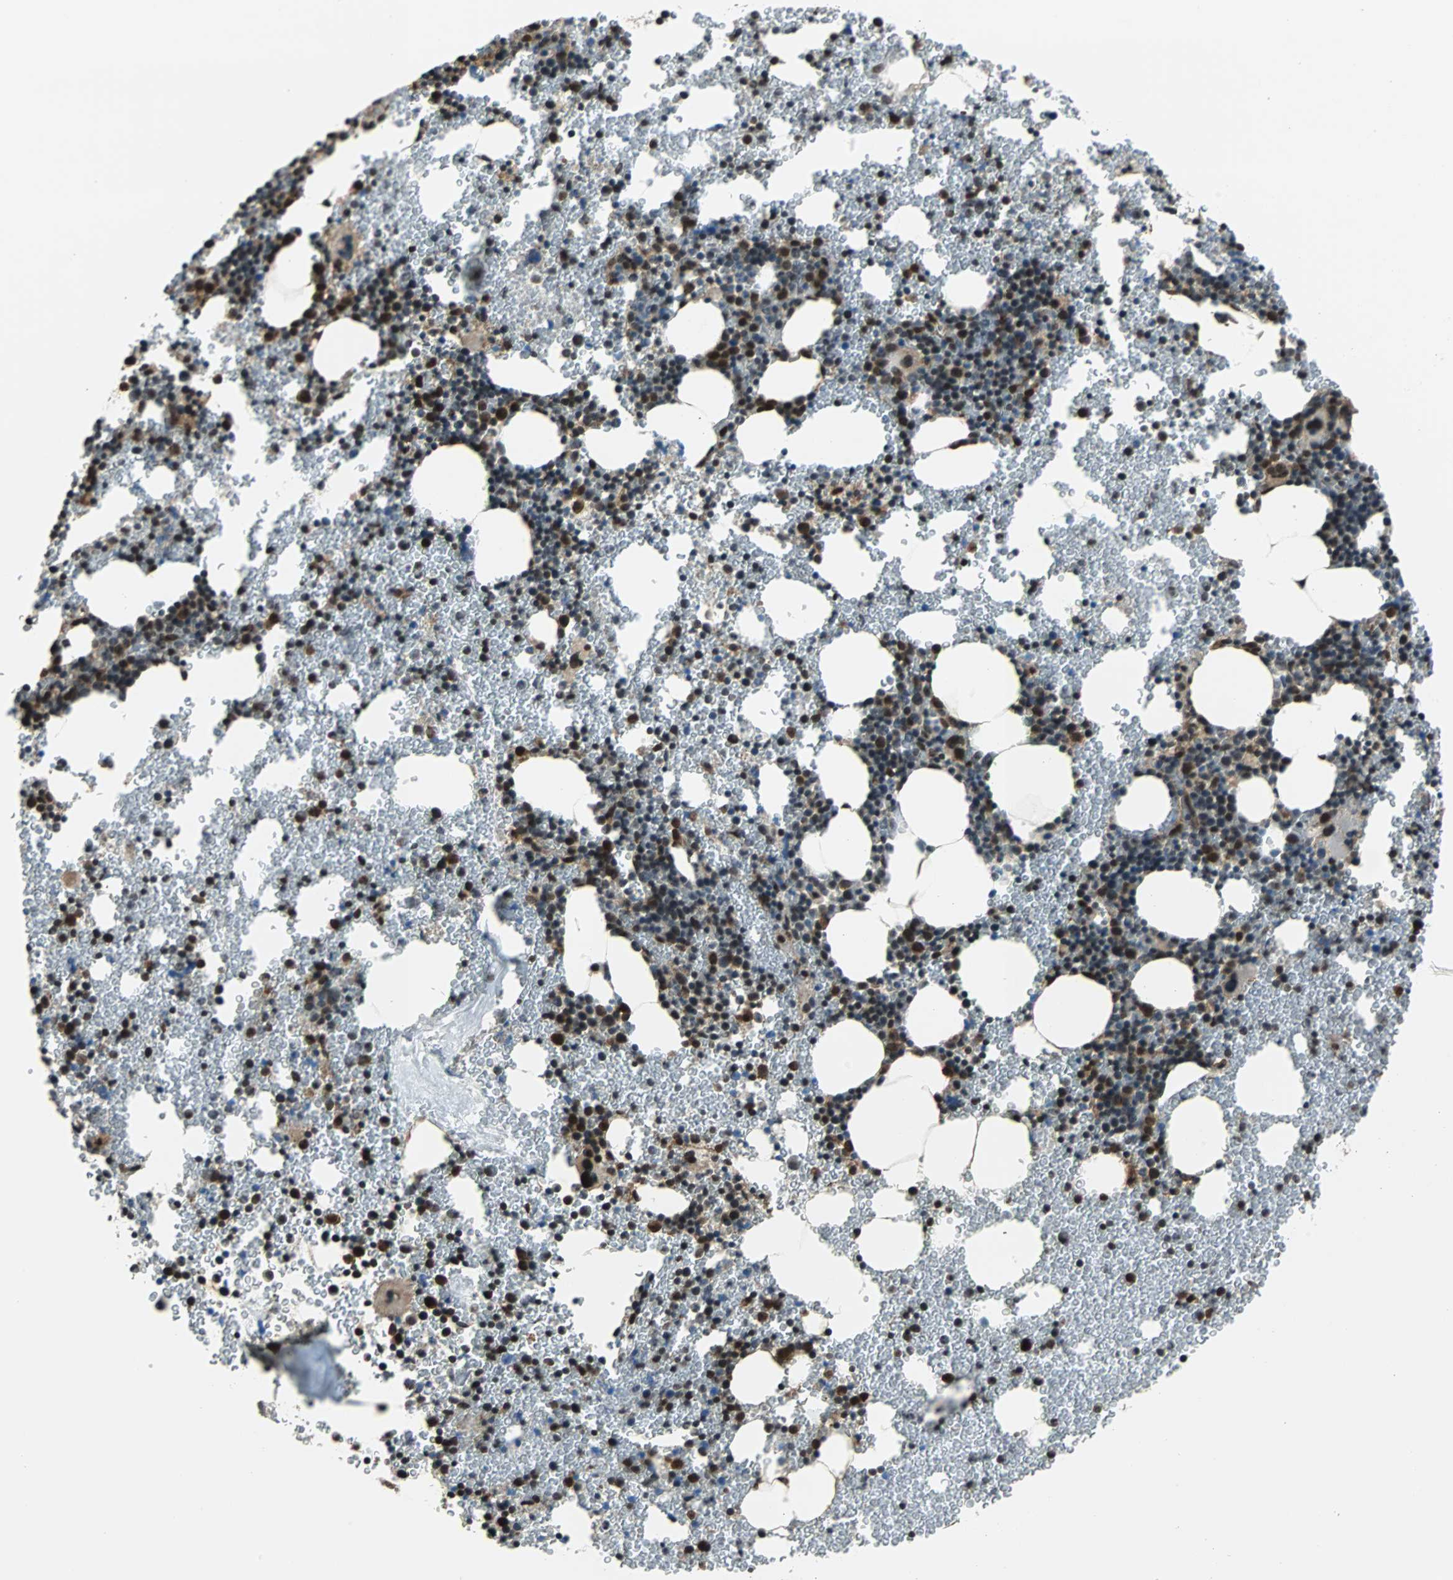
{"staining": {"intensity": "strong", "quantity": "25%-75%", "location": "nuclear"}, "tissue": "bone marrow", "cell_type": "Hematopoietic cells", "image_type": "normal", "snomed": [{"axis": "morphology", "description": "Normal tissue, NOS"}, {"axis": "morphology", "description": "Inflammation, NOS"}, {"axis": "topography", "description": "Bone marrow"}], "caption": "Immunohistochemistry of normal human bone marrow reveals high levels of strong nuclear staining in about 25%-75% of hematopoietic cells.", "gene": "VCP", "patient": {"sex": "male", "age": 22}}